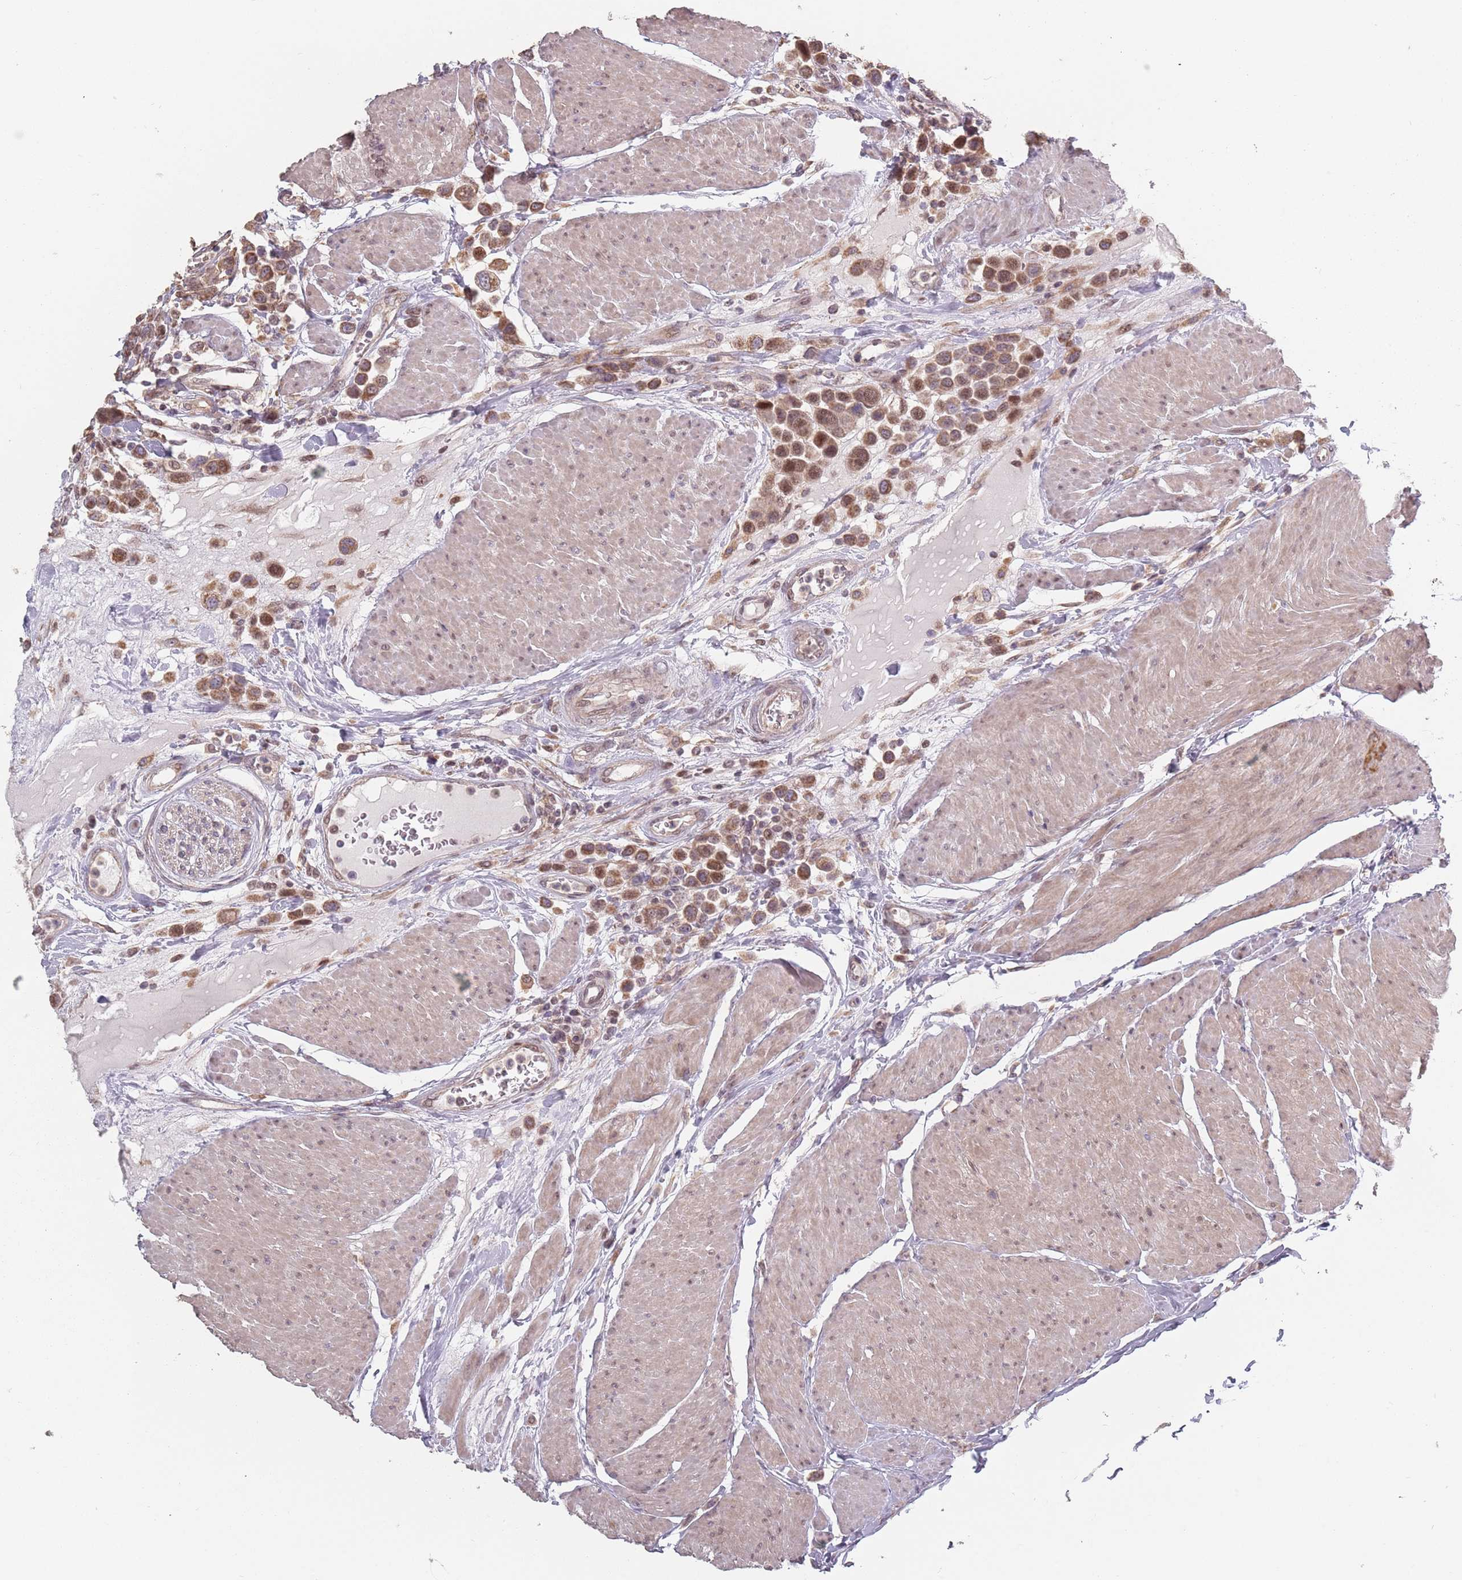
{"staining": {"intensity": "moderate", "quantity": ">75%", "location": "cytoplasmic/membranous"}, "tissue": "urothelial cancer", "cell_type": "Tumor cells", "image_type": "cancer", "snomed": [{"axis": "morphology", "description": "Urothelial carcinoma, High grade"}, {"axis": "topography", "description": "Urinary bladder"}], "caption": "Protein analysis of urothelial carcinoma (high-grade) tissue shows moderate cytoplasmic/membranous expression in about >75% of tumor cells.", "gene": "VPS52", "patient": {"sex": "male", "age": 50}}